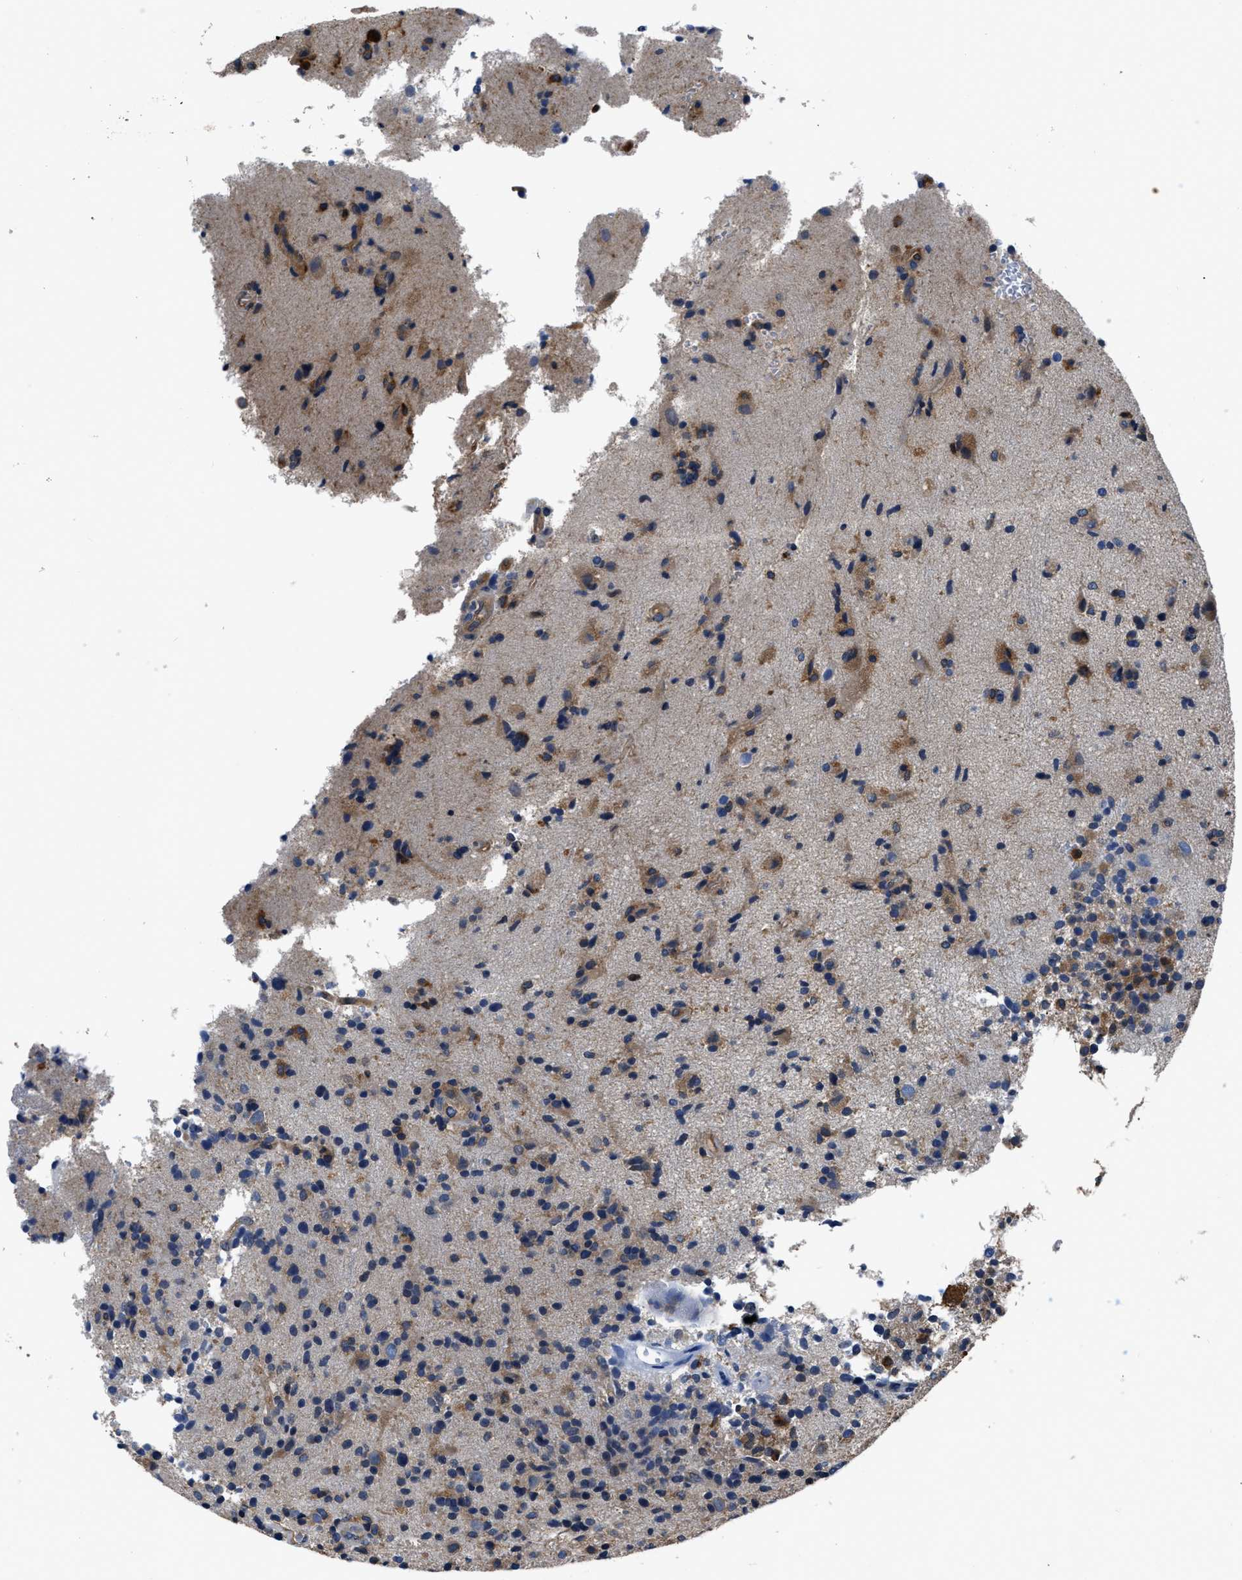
{"staining": {"intensity": "moderate", "quantity": ">75%", "location": "cytoplasmic/membranous"}, "tissue": "glioma", "cell_type": "Tumor cells", "image_type": "cancer", "snomed": [{"axis": "morphology", "description": "Glioma, malignant, High grade"}, {"axis": "topography", "description": "Brain"}], "caption": "Approximately >75% of tumor cells in human high-grade glioma (malignant) show moderate cytoplasmic/membranous protein staining as visualized by brown immunohistochemical staining.", "gene": "PKM", "patient": {"sex": "male", "age": 72}}